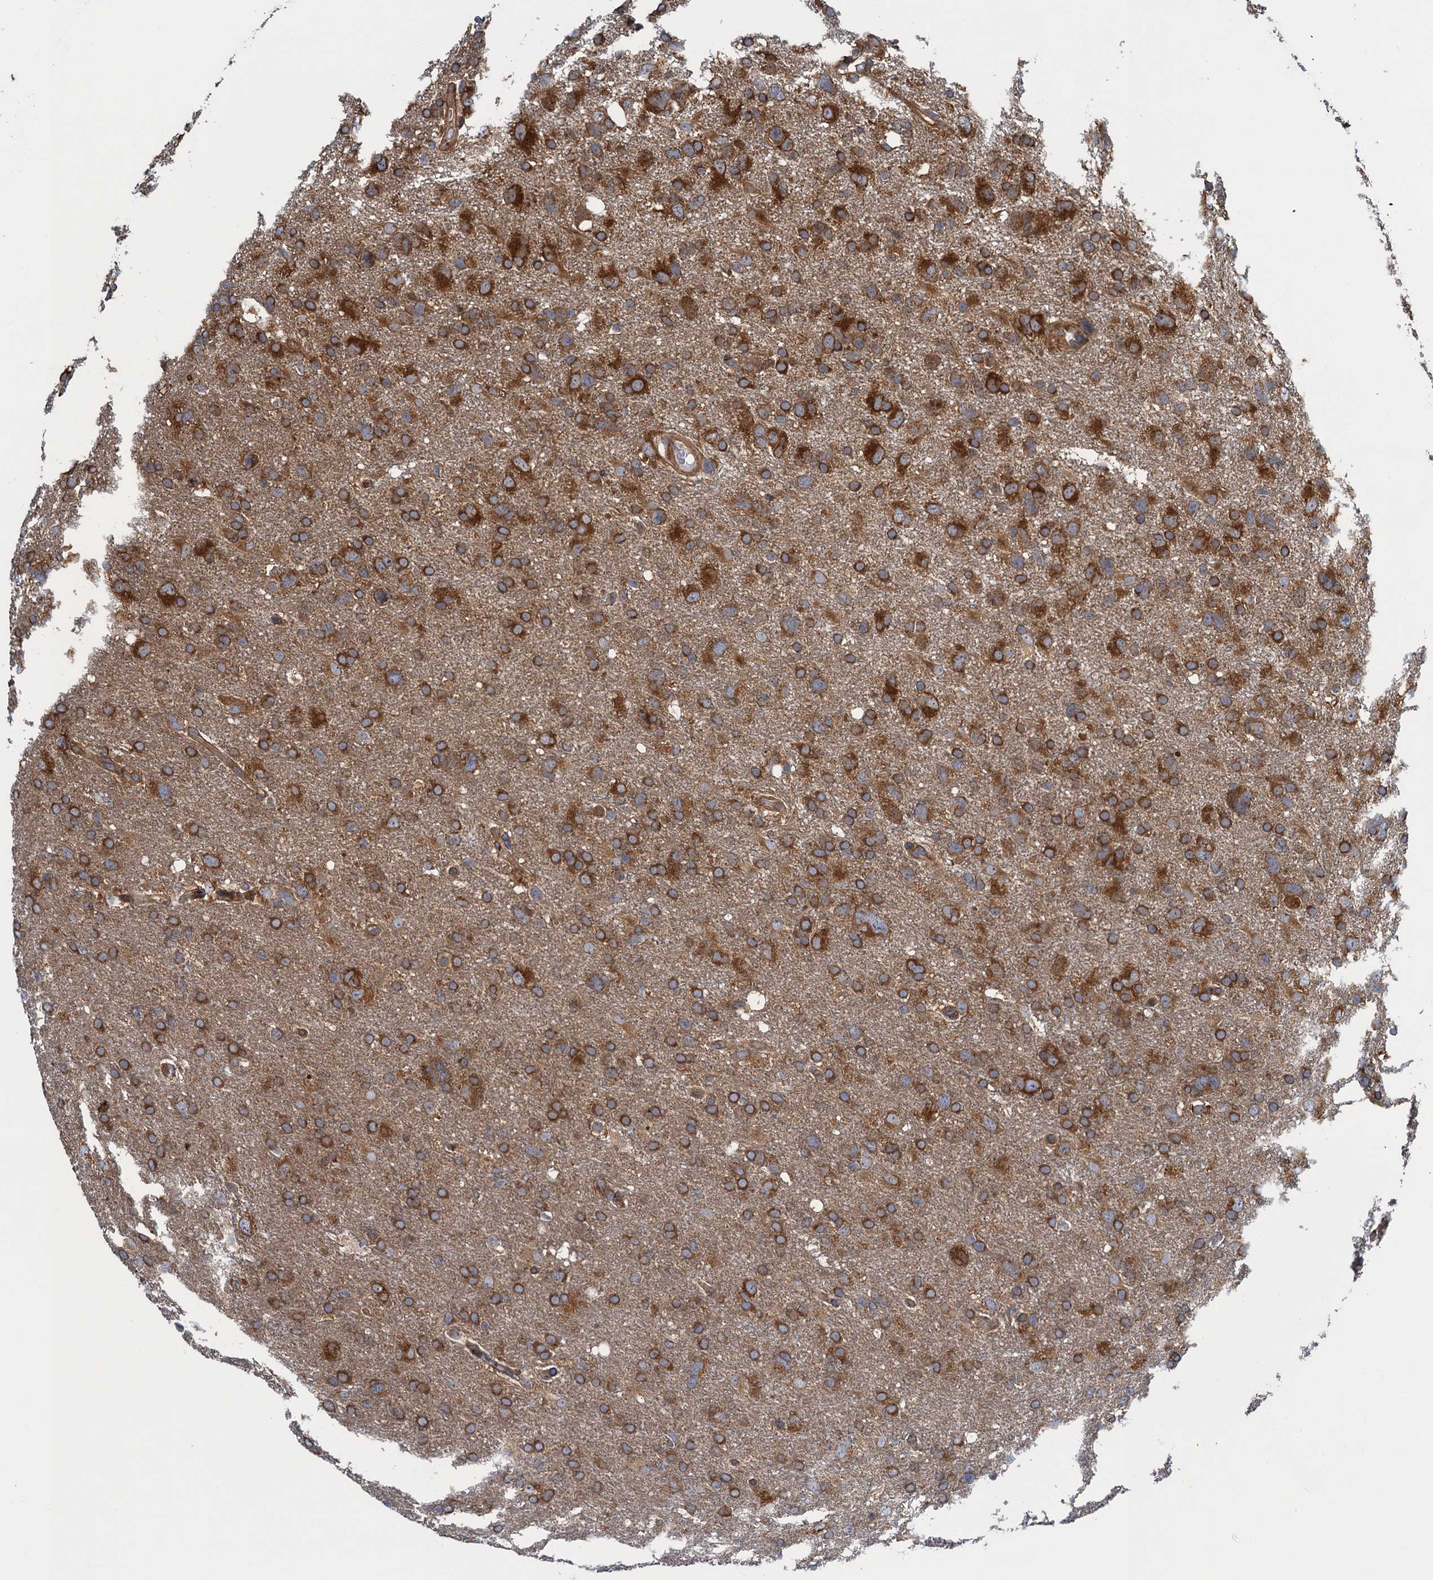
{"staining": {"intensity": "strong", "quantity": ">75%", "location": "cytoplasmic/membranous"}, "tissue": "glioma", "cell_type": "Tumor cells", "image_type": "cancer", "snomed": [{"axis": "morphology", "description": "Glioma, malignant, High grade"}, {"axis": "topography", "description": "Brain"}], "caption": "Human malignant glioma (high-grade) stained for a protein (brown) reveals strong cytoplasmic/membranous positive expression in about >75% of tumor cells.", "gene": "MDM1", "patient": {"sex": "male", "age": 61}}